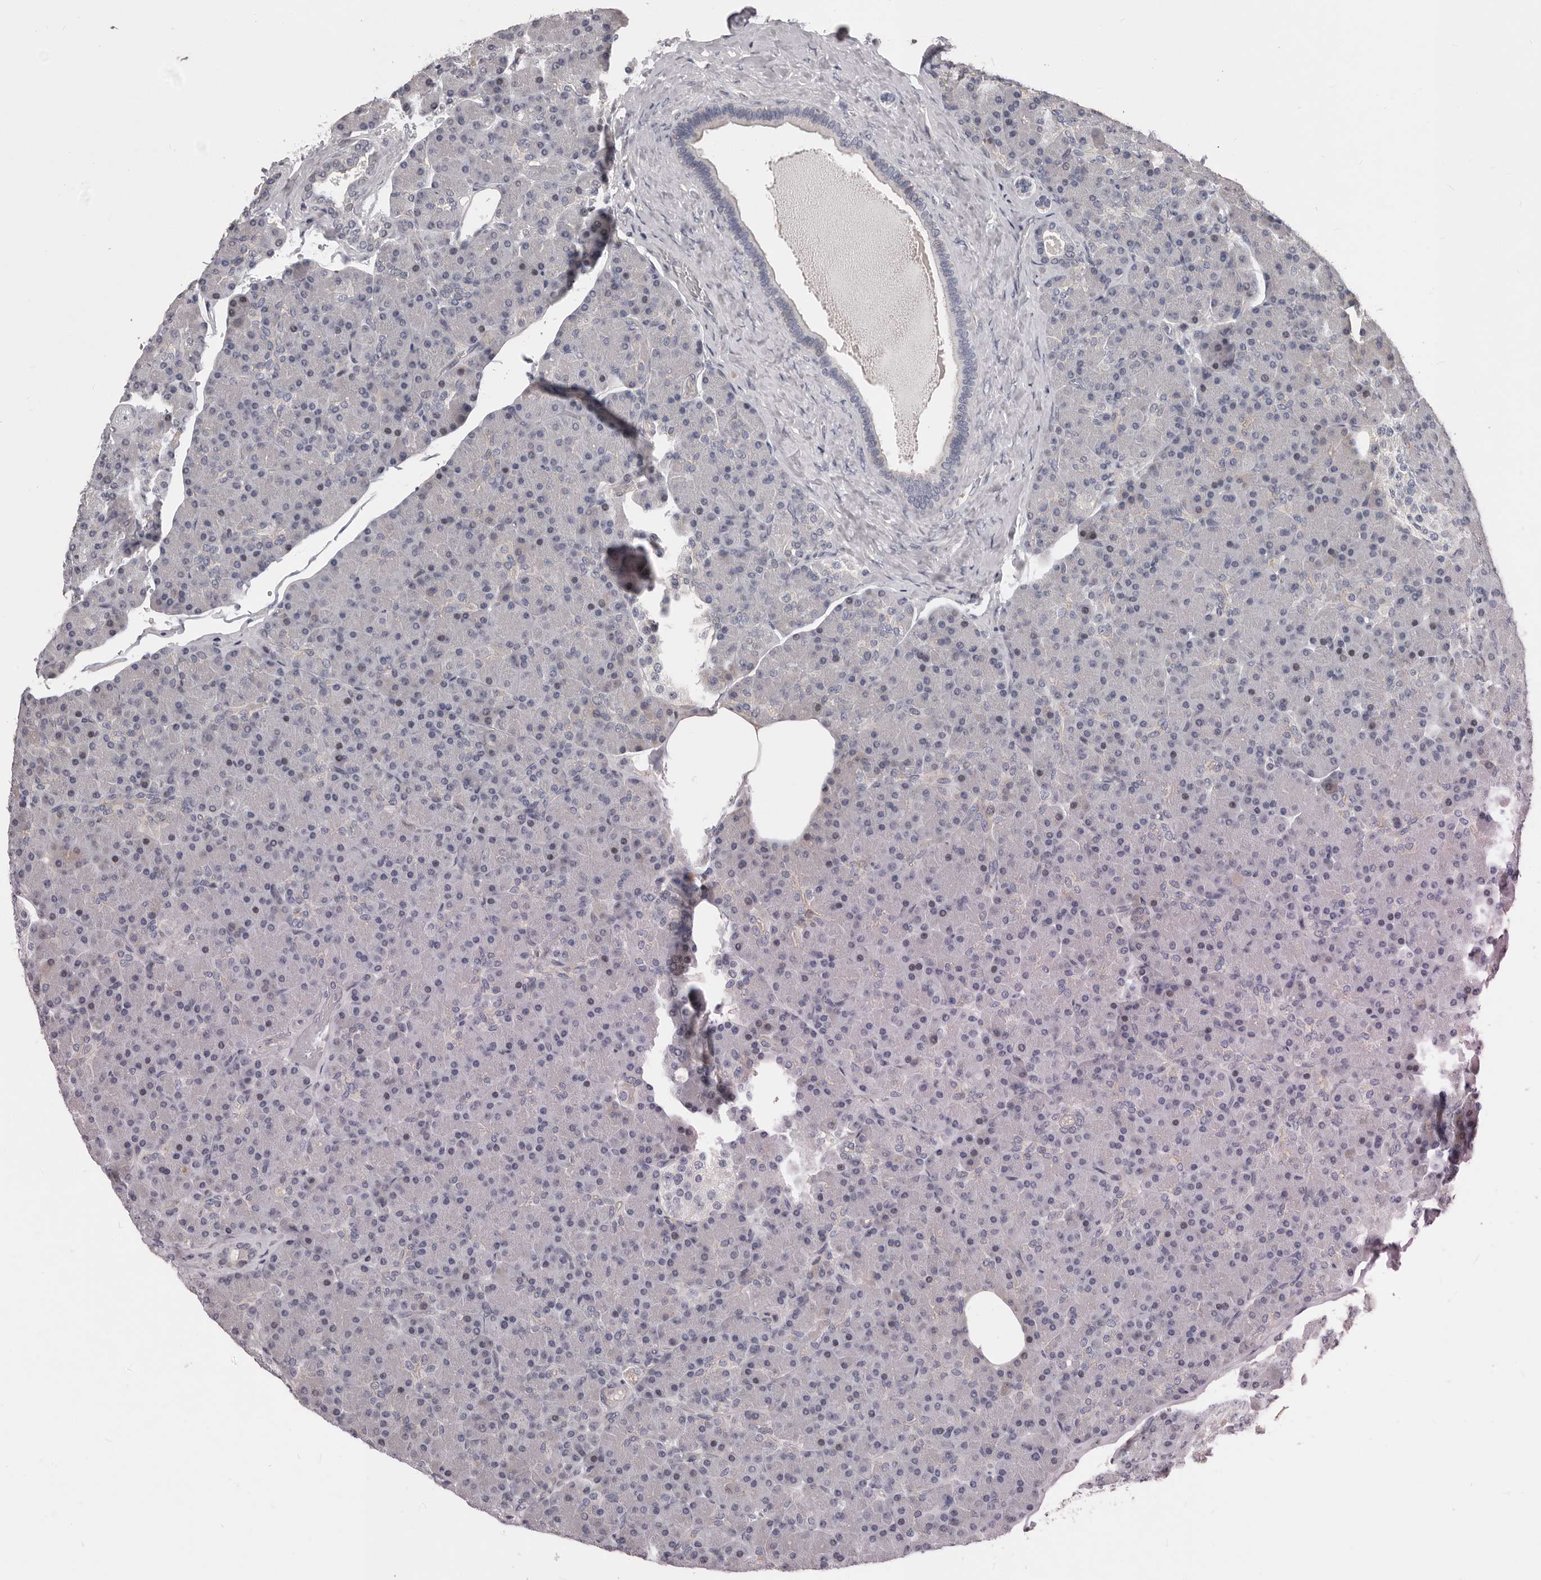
{"staining": {"intensity": "negative", "quantity": "none", "location": "none"}, "tissue": "pancreas", "cell_type": "Exocrine glandular cells", "image_type": "normal", "snomed": [{"axis": "morphology", "description": "Normal tissue, NOS"}, {"axis": "topography", "description": "Pancreas"}], "caption": "An IHC photomicrograph of normal pancreas is shown. There is no staining in exocrine glandular cells of pancreas.", "gene": "RNF217", "patient": {"sex": "female", "age": 43}}